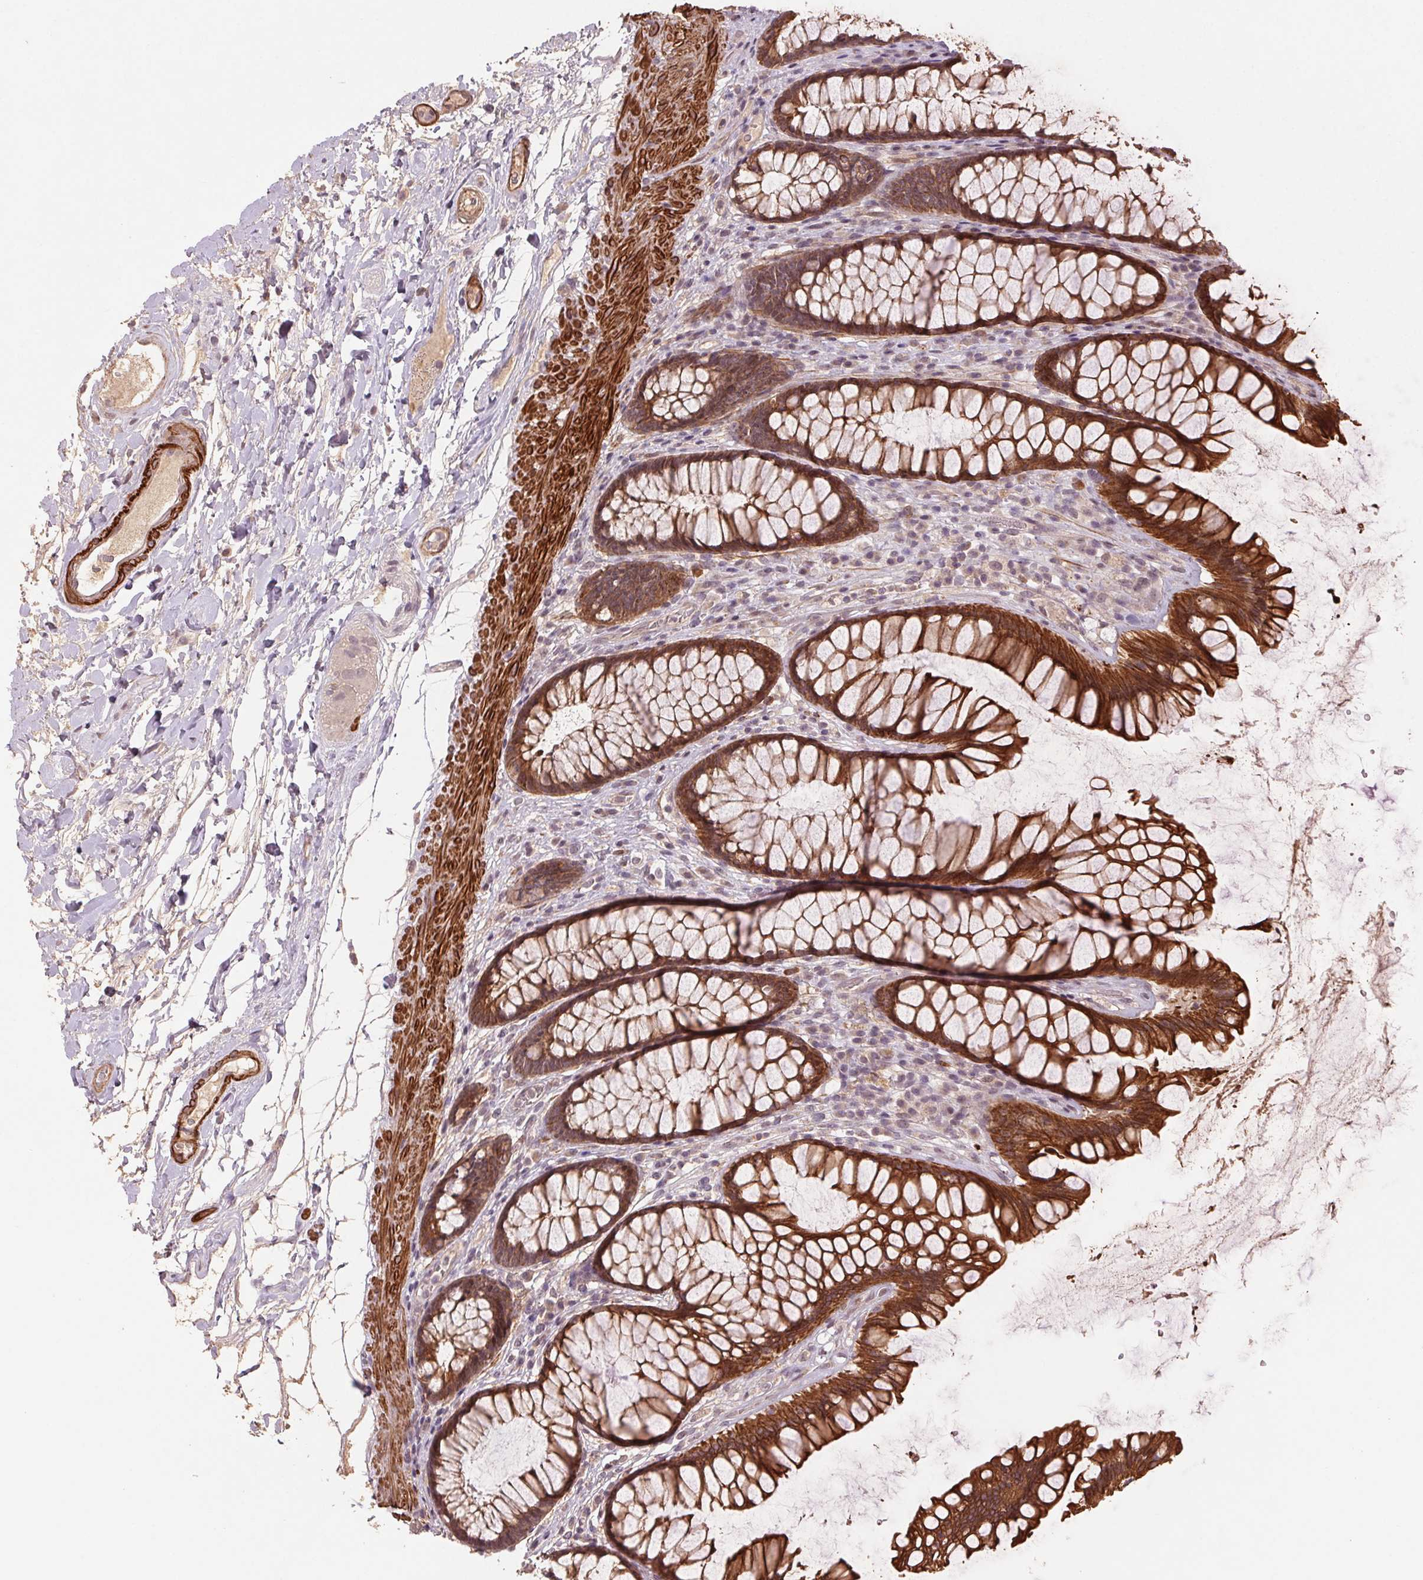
{"staining": {"intensity": "strong", "quantity": ">75%", "location": "cytoplasmic/membranous"}, "tissue": "rectum", "cell_type": "Glandular cells", "image_type": "normal", "snomed": [{"axis": "morphology", "description": "Normal tissue, NOS"}, {"axis": "topography", "description": "Rectum"}], "caption": "Rectum stained with IHC reveals strong cytoplasmic/membranous staining in approximately >75% of glandular cells.", "gene": "SMLR1", "patient": {"sex": "male", "age": 72}}